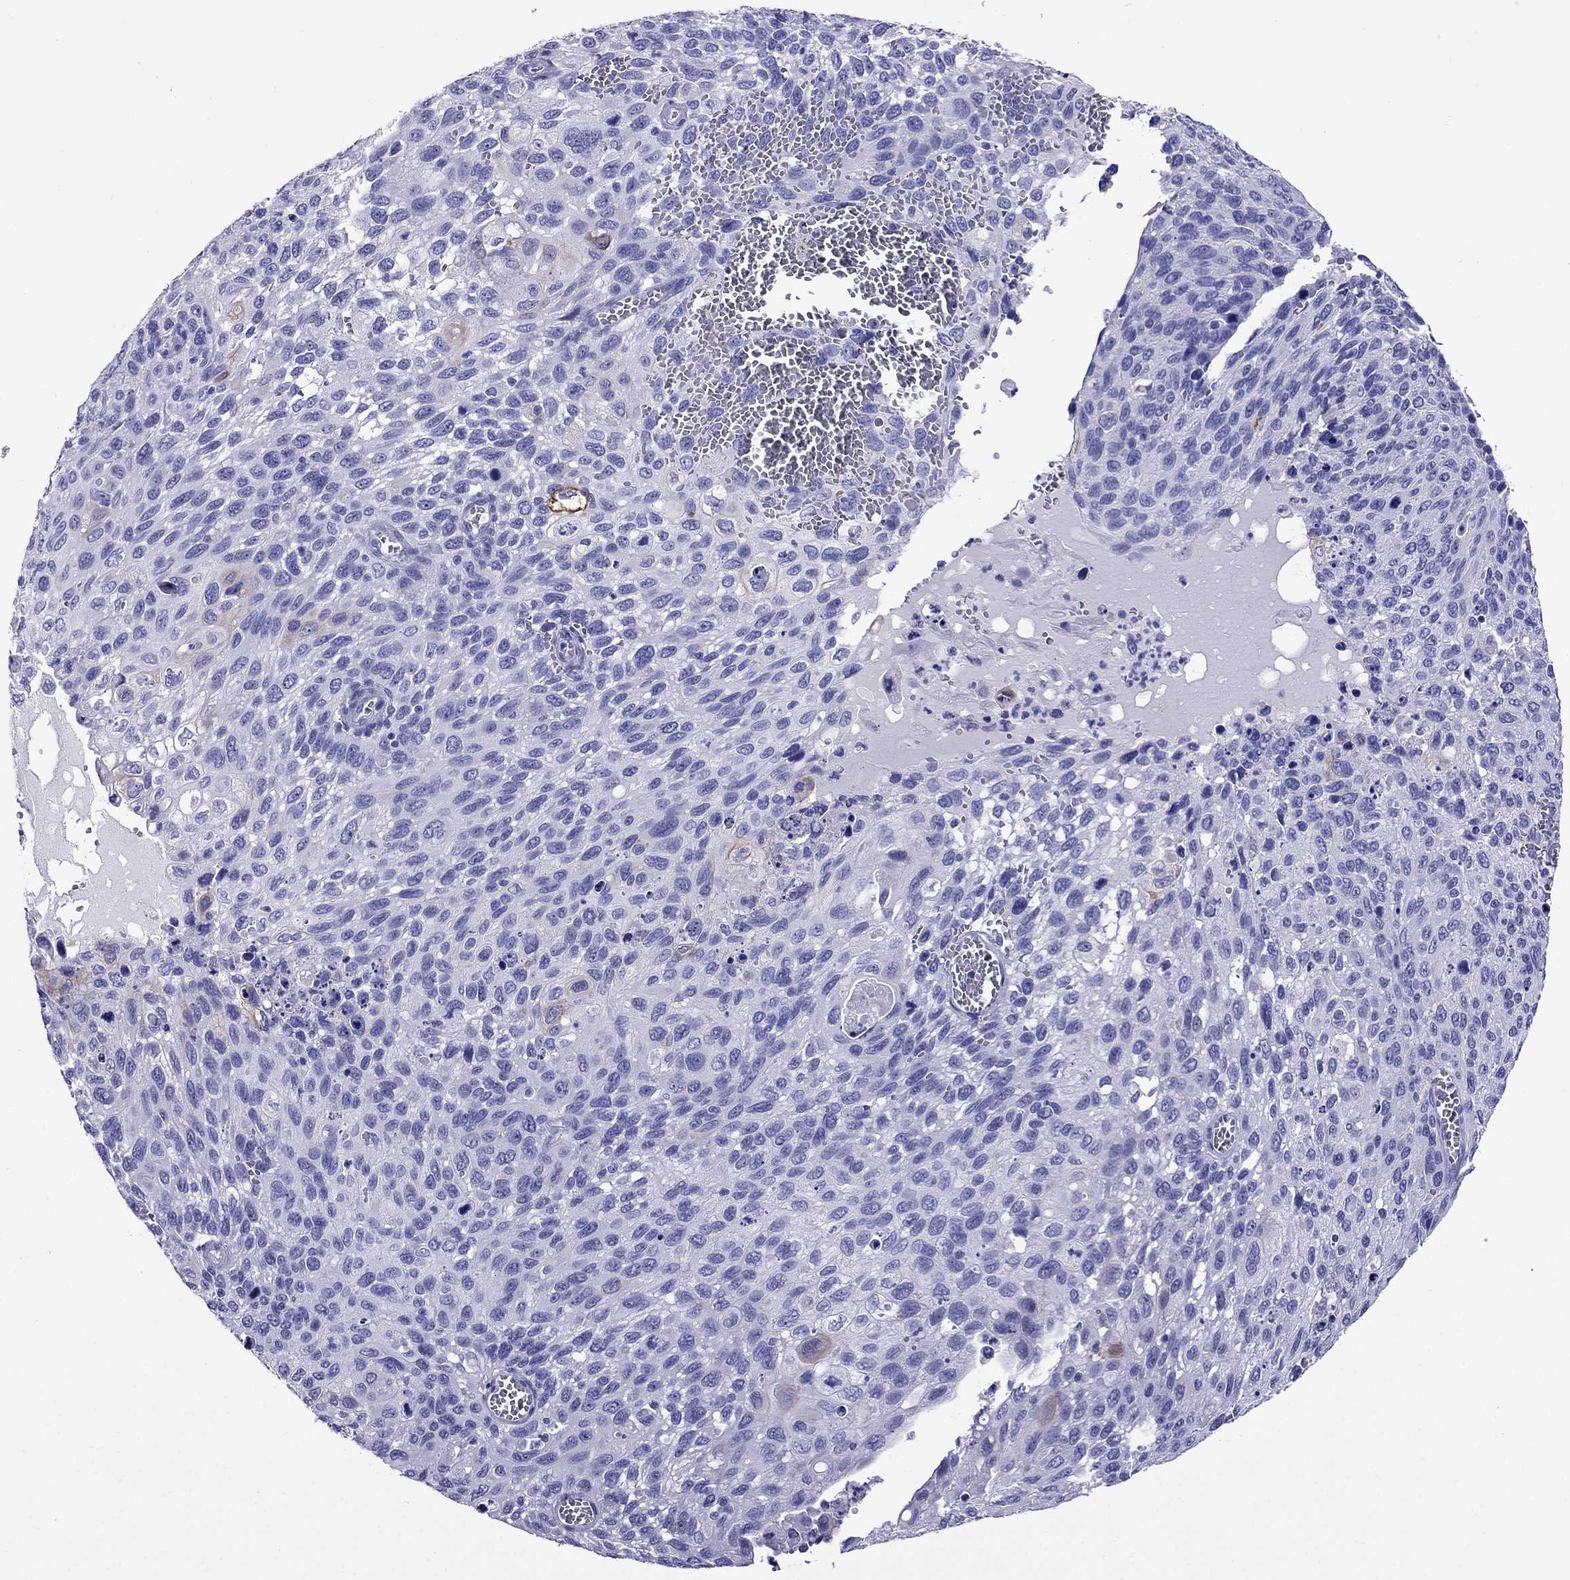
{"staining": {"intensity": "negative", "quantity": "none", "location": "none"}, "tissue": "cervical cancer", "cell_type": "Tumor cells", "image_type": "cancer", "snomed": [{"axis": "morphology", "description": "Squamous cell carcinoma, NOS"}, {"axis": "topography", "description": "Cervix"}], "caption": "Cervical cancer was stained to show a protein in brown. There is no significant positivity in tumor cells.", "gene": "CRYBA1", "patient": {"sex": "female", "age": 70}}